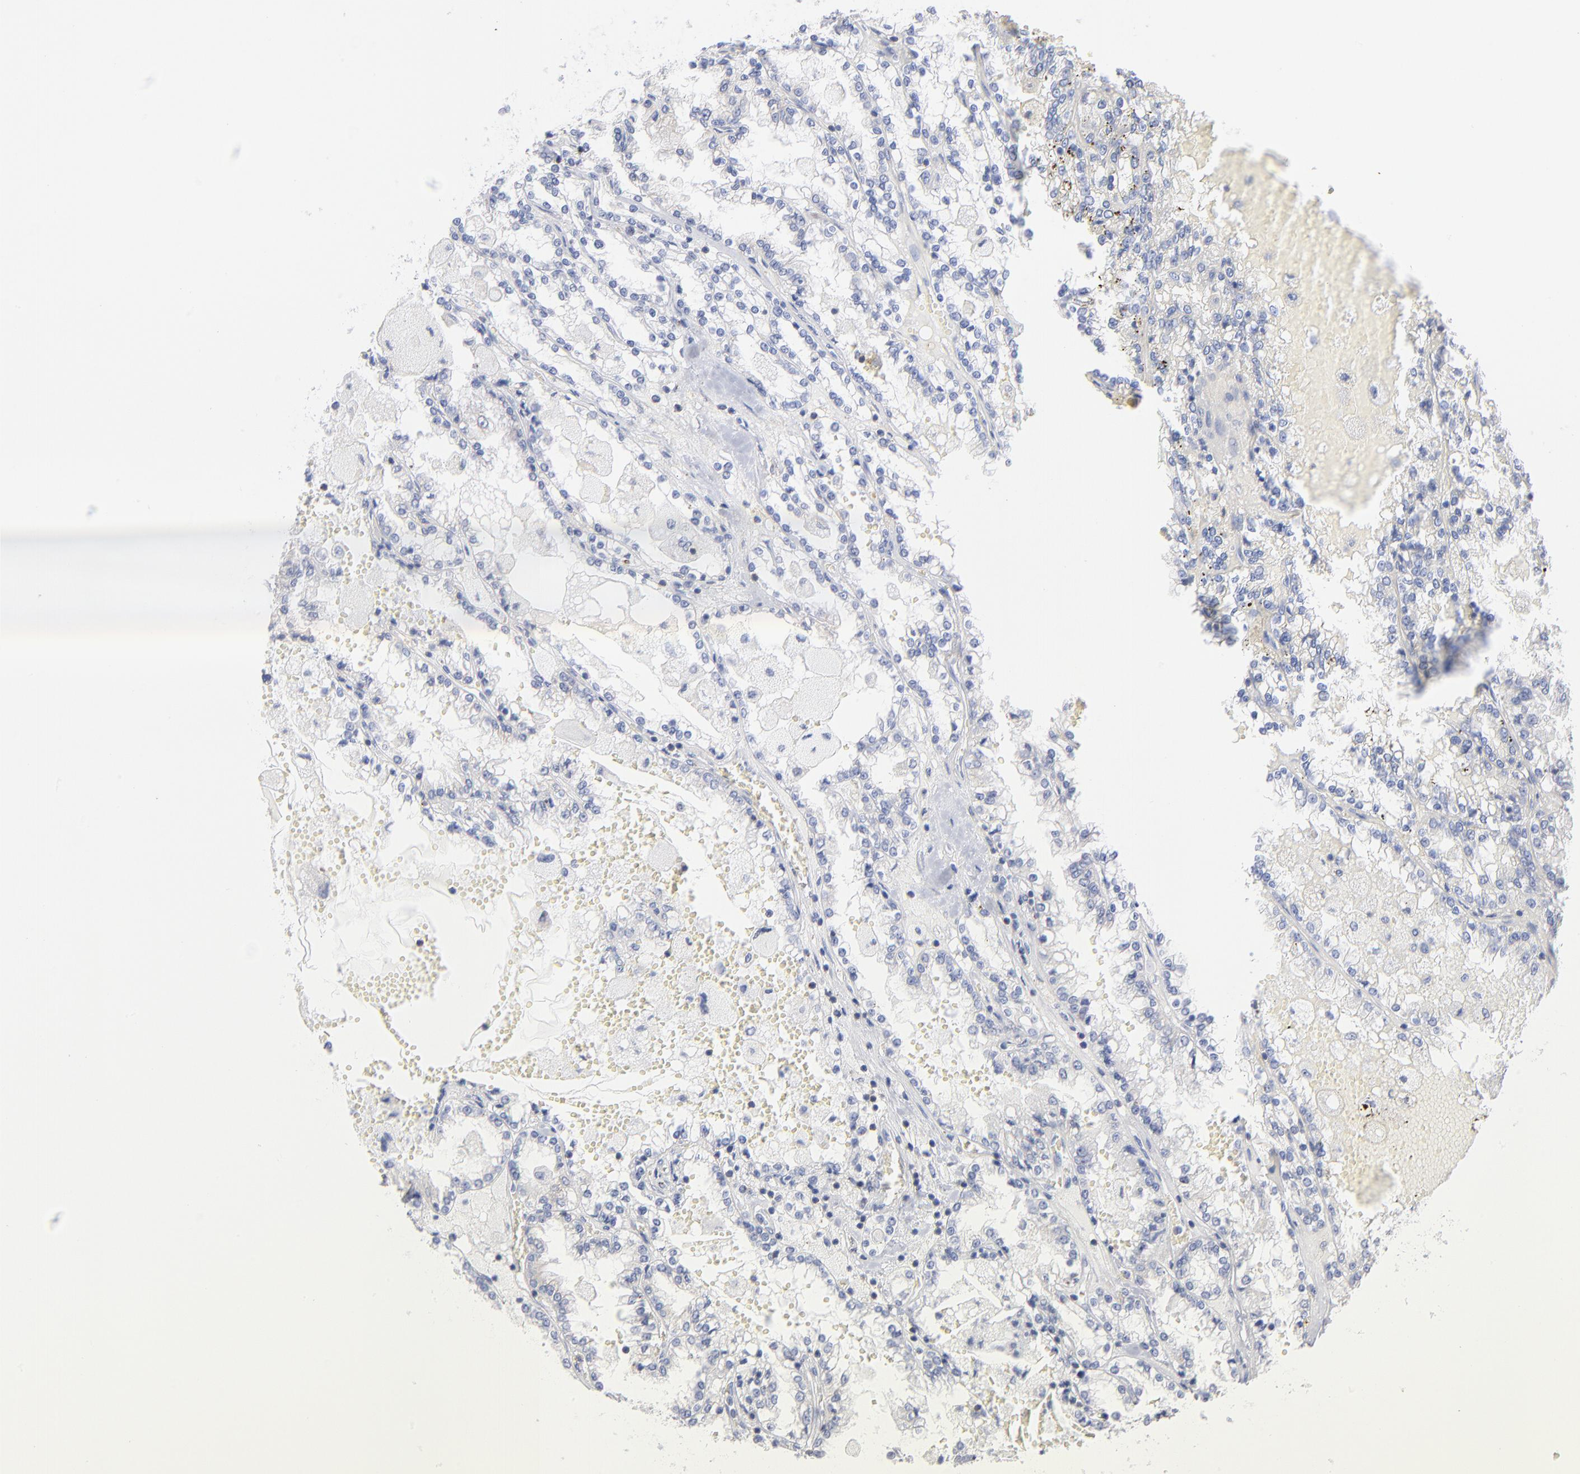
{"staining": {"intensity": "negative", "quantity": "none", "location": "none"}, "tissue": "renal cancer", "cell_type": "Tumor cells", "image_type": "cancer", "snomed": [{"axis": "morphology", "description": "Adenocarcinoma, NOS"}, {"axis": "topography", "description": "Kidney"}], "caption": "Renal cancer stained for a protein using immunohistochemistry displays no positivity tumor cells.", "gene": "SEPTIN6", "patient": {"sex": "female", "age": 56}}